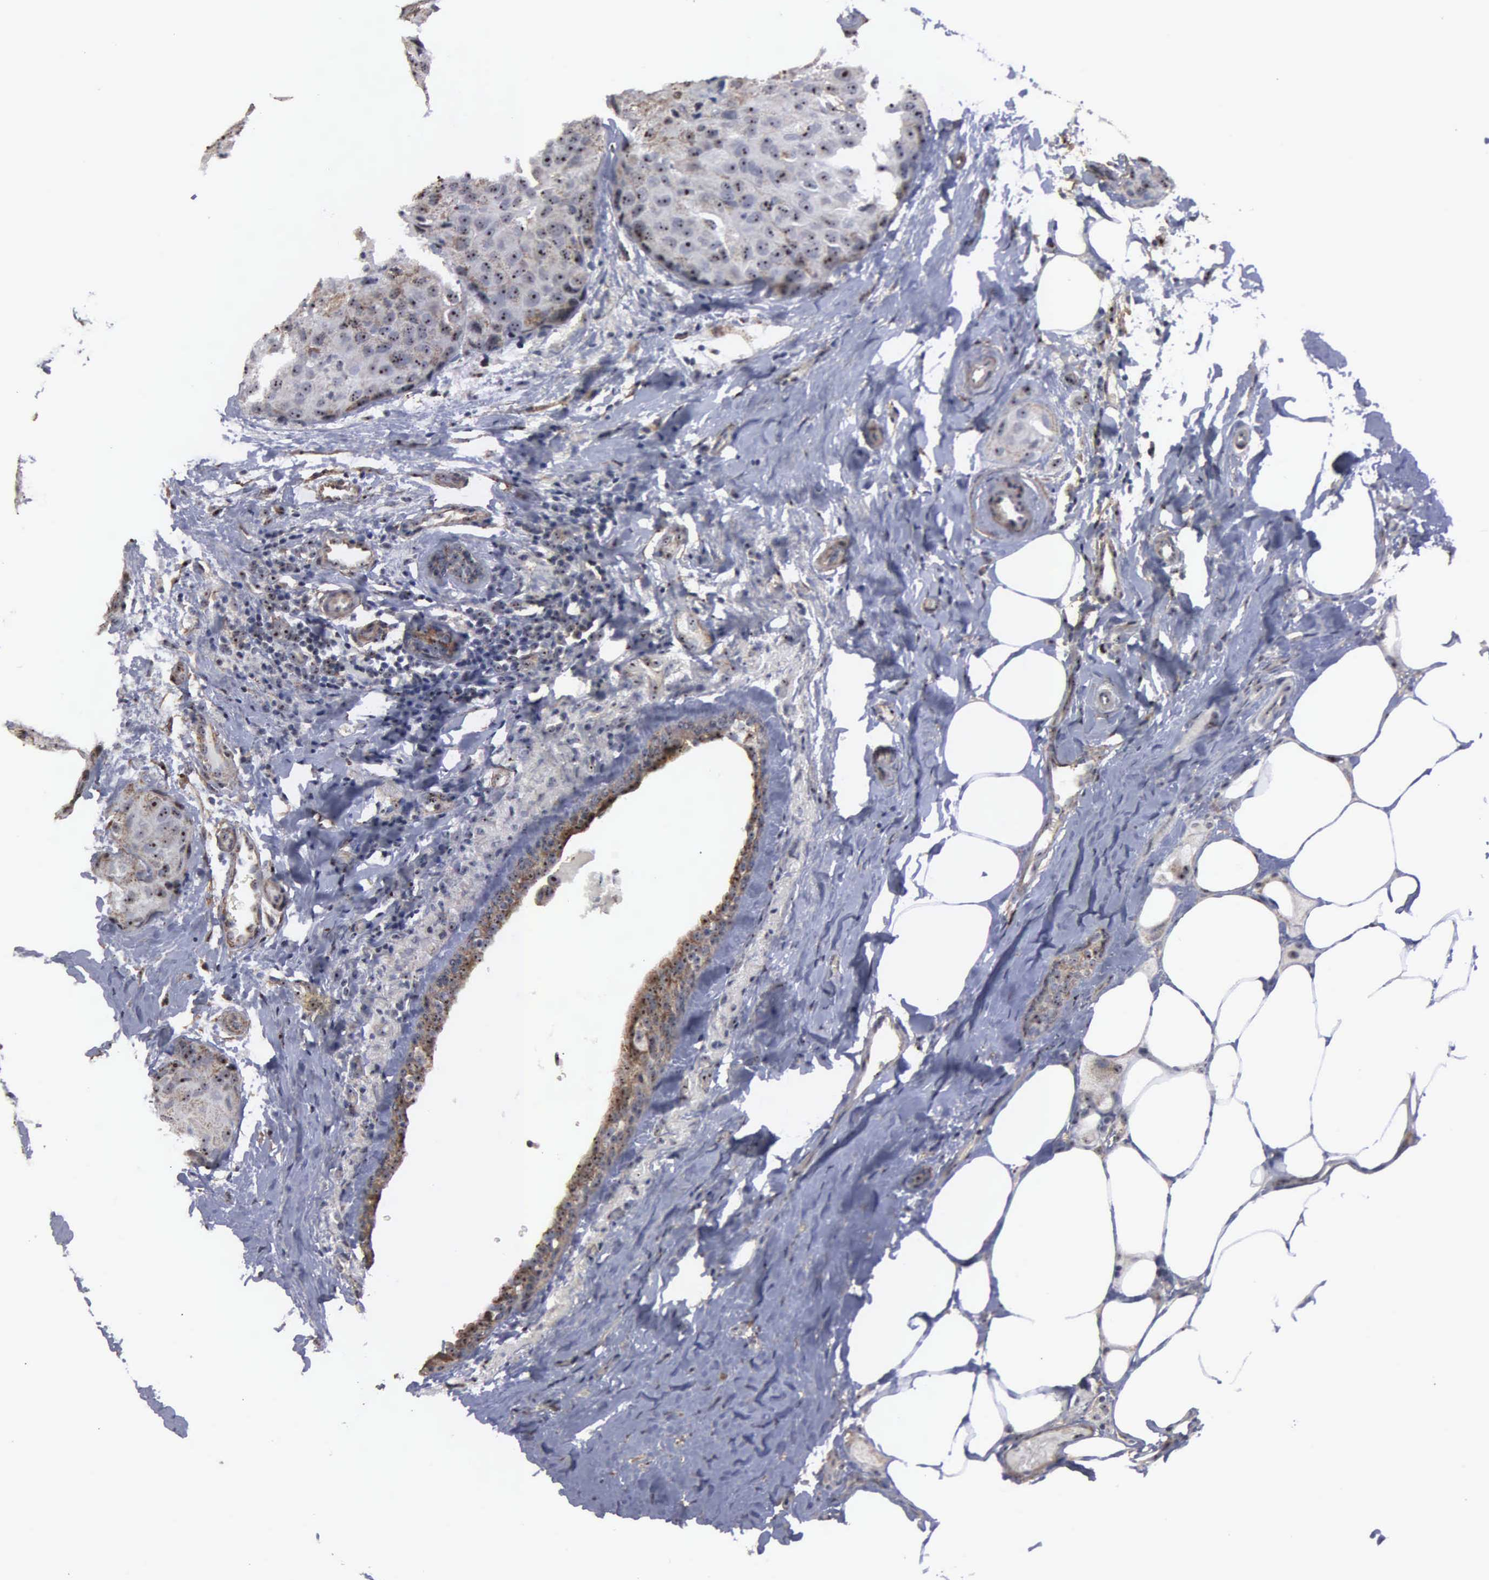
{"staining": {"intensity": "weak", "quantity": "<25%", "location": "cytoplasmic/membranous,nuclear"}, "tissue": "breast cancer", "cell_type": "Tumor cells", "image_type": "cancer", "snomed": [{"axis": "morphology", "description": "Duct carcinoma"}, {"axis": "topography", "description": "Breast"}], "caption": "This is an IHC histopathology image of intraductal carcinoma (breast). There is no positivity in tumor cells.", "gene": "NGDN", "patient": {"sex": "female", "age": 68}}